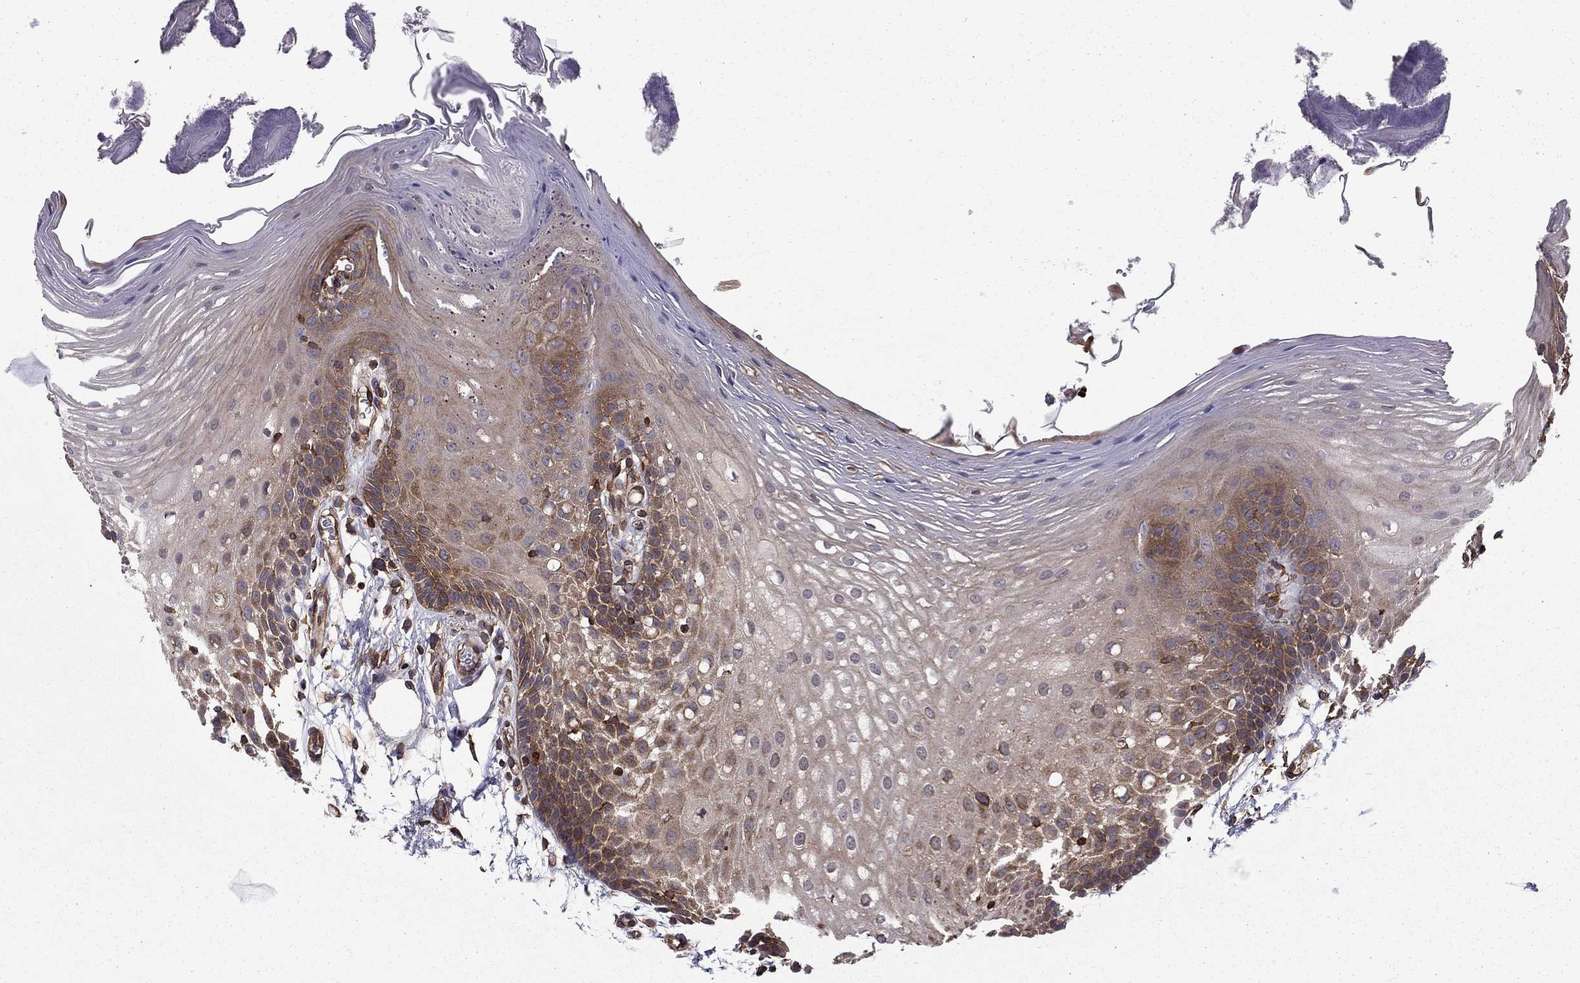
{"staining": {"intensity": "moderate", "quantity": "<25%", "location": "cytoplasmic/membranous"}, "tissue": "oral mucosa", "cell_type": "Squamous epithelial cells", "image_type": "normal", "snomed": [{"axis": "morphology", "description": "Normal tissue, NOS"}, {"axis": "morphology", "description": "Squamous cell carcinoma, NOS"}, {"axis": "topography", "description": "Oral tissue"}, {"axis": "topography", "description": "Head-Neck"}], "caption": "A low amount of moderate cytoplasmic/membranous positivity is appreciated in approximately <25% of squamous epithelial cells in unremarkable oral mucosa.", "gene": "SHMT1", "patient": {"sex": "male", "age": 69}}